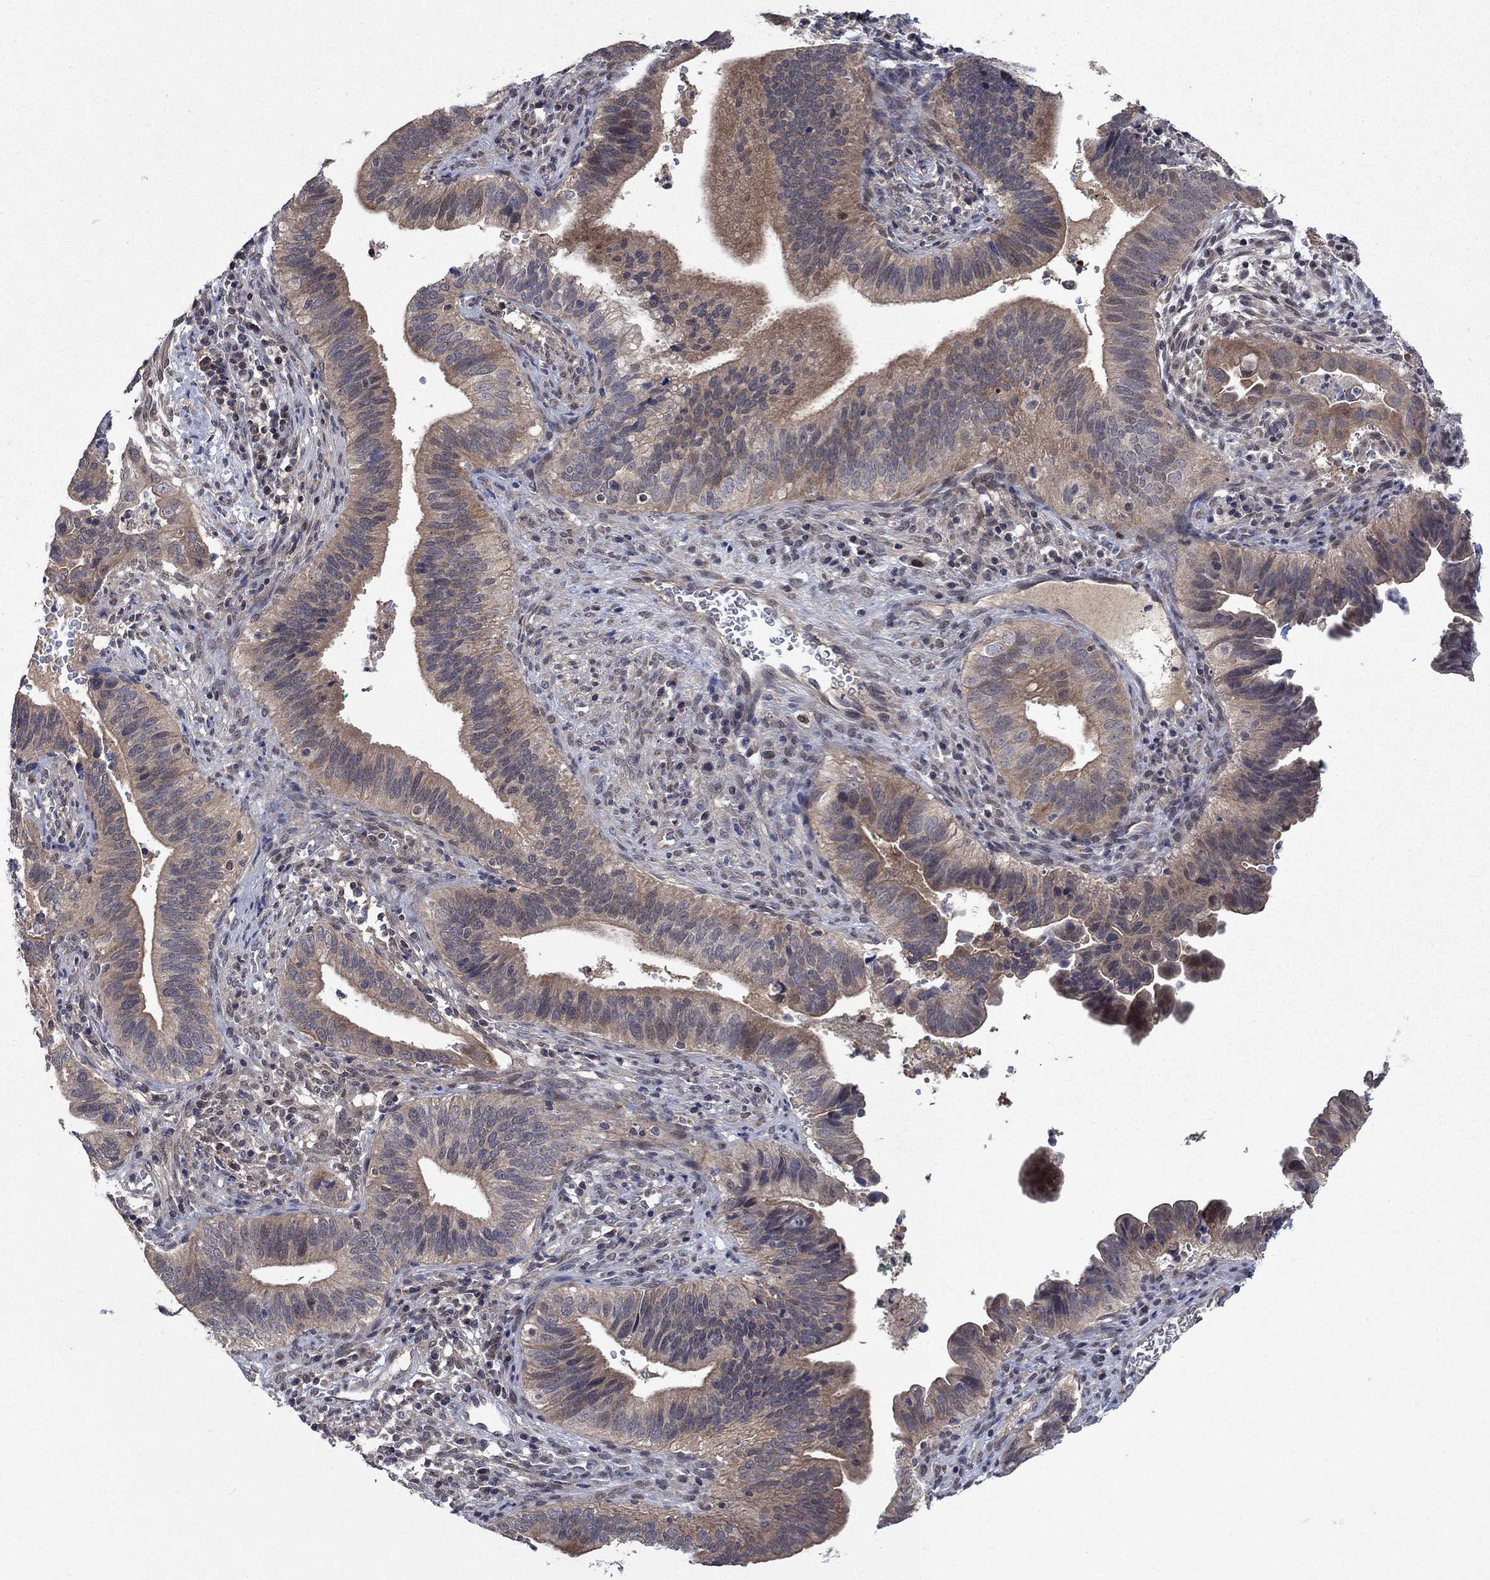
{"staining": {"intensity": "weak", "quantity": ">75%", "location": "cytoplasmic/membranous"}, "tissue": "cervical cancer", "cell_type": "Tumor cells", "image_type": "cancer", "snomed": [{"axis": "morphology", "description": "Adenocarcinoma, NOS"}, {"axis": "topography", "description": "Cervix"}], "caption": "Cervical cancer tissue shows weak cytoplasmic/membranous staining in about >75% of tumor cells, visualized by immunohistochemistry. Nuclei are stained in blue.", "gene": "IAH1", "patient": {"sex": "female", "age": 42}}